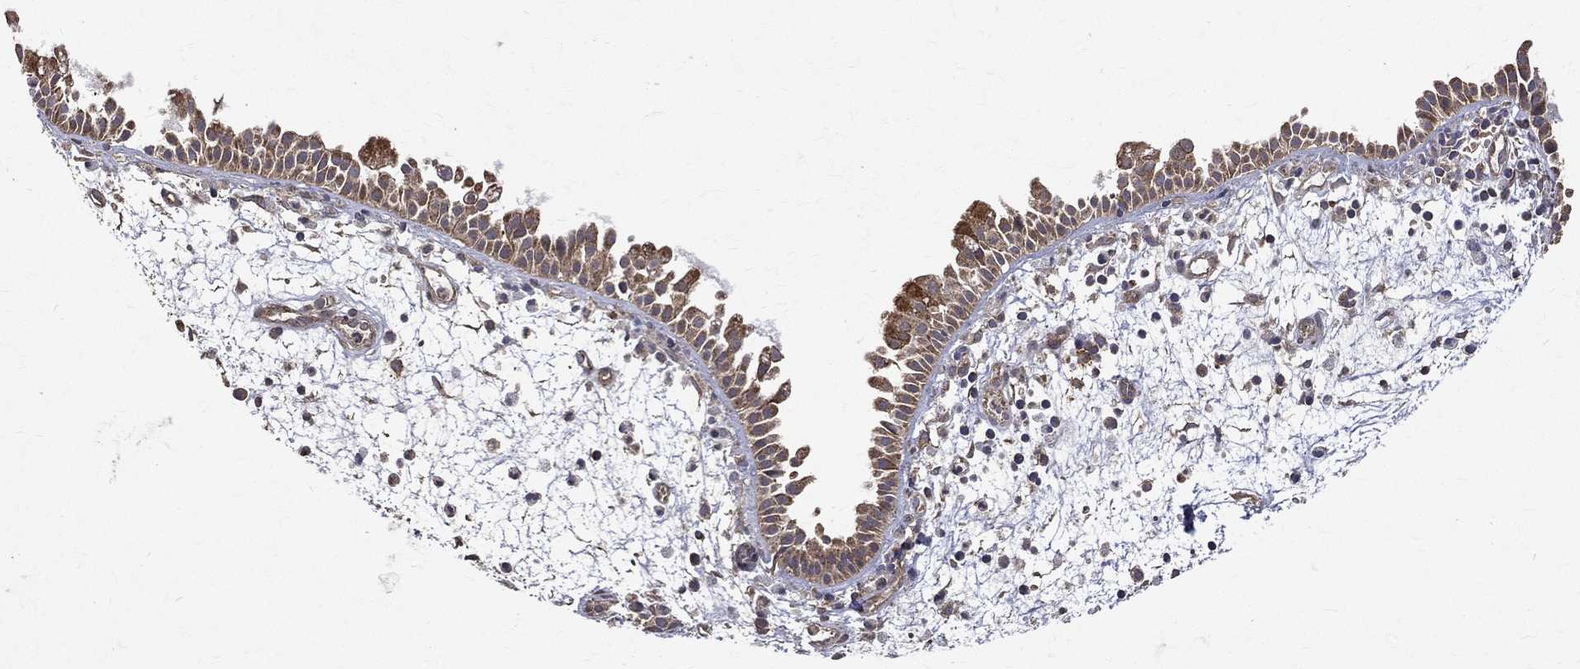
{"staining": {"intensity": "moderate", "quantity": "25%-75%", "location": "cytoplasmic/membranous"}, "tissue": "nasopharynx", "cell_type": "Respiratory epithelial cells", "image_type": "normal", "snomed": [{"axis": "morphology", "description": "Normal tissue, NOS"}, {"axis": "topography", "description": "Nasopharynx"}], "caption": "High-power microscopy captured an IHC micrograph of unremarkable nasopharynx, revealing moderate cytoplasmic/membranous staining in about 25%-75% of respiratory epithelial cells. The protein of interest is stained brown, and the nuclei are stained in blue (DAB IHC with brightfield microscopy, high magnification).", "gene": "RPGR", "patient": {"sex": "male", "age": 58}}